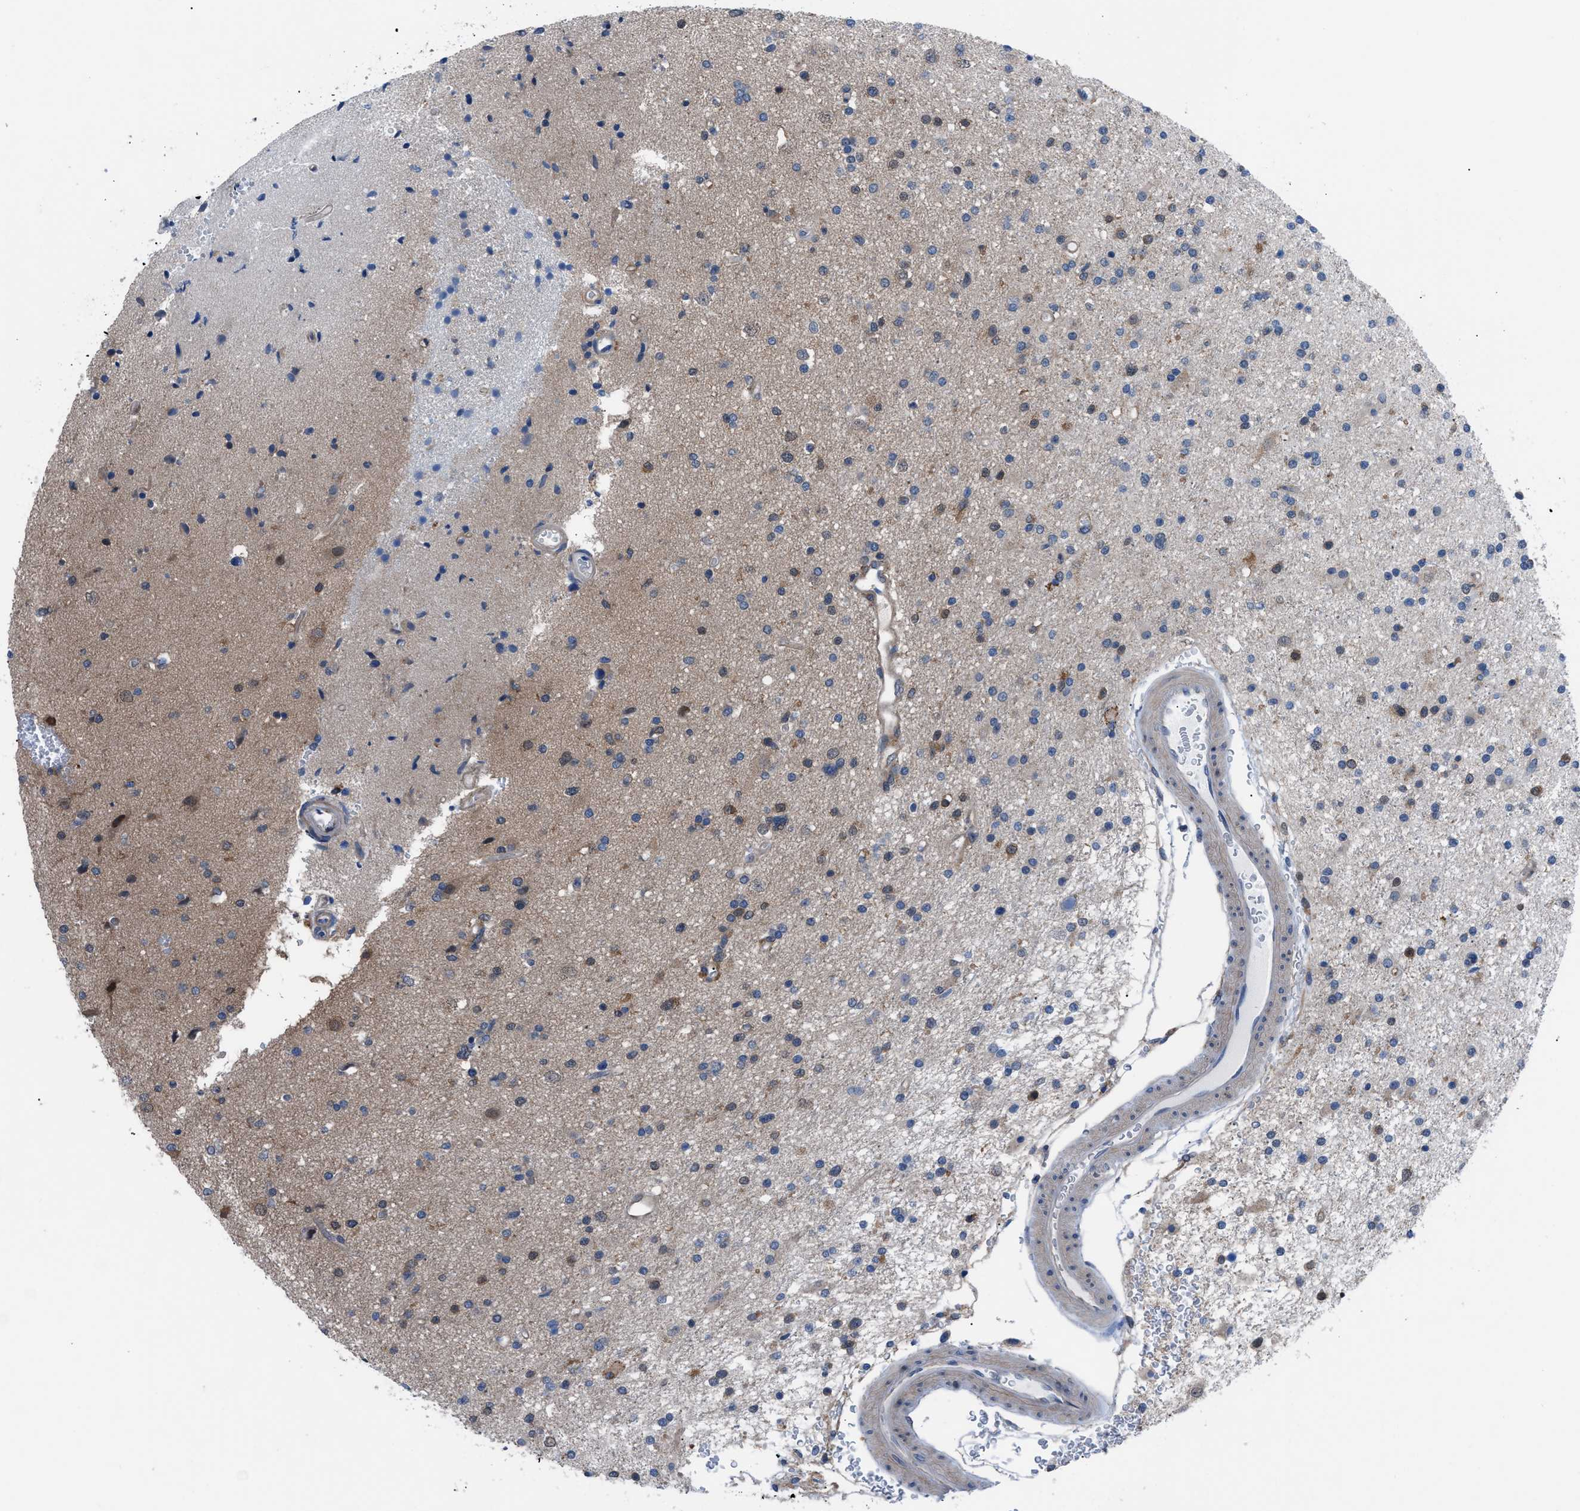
{"staining": {"intensity": "weak", "quantity": "25%-75%", "location": "cytoplasmic/membranous"}, "tissue": "glioma", "cell_type": "Tumor cells", "image_type": "cancer", "snomed": [{"axis": "morphology", "description": "Glioma, malignant, High grade"}, {"axis": "topography", "description": "Brain"}], "caption": "Malignant glioma (high-grade) stained with immunohistochemistry (IHC) shows weak cytoplasmic/membranous expression in about 25%-75% of tumor cells. The staining is performed using DAB brown chromogen to label protein expression. The nuclei are counter-stained blue using hematoxylin.", "gene": "TMEM45B", "patient": {"sex": "male", "age": 33}}